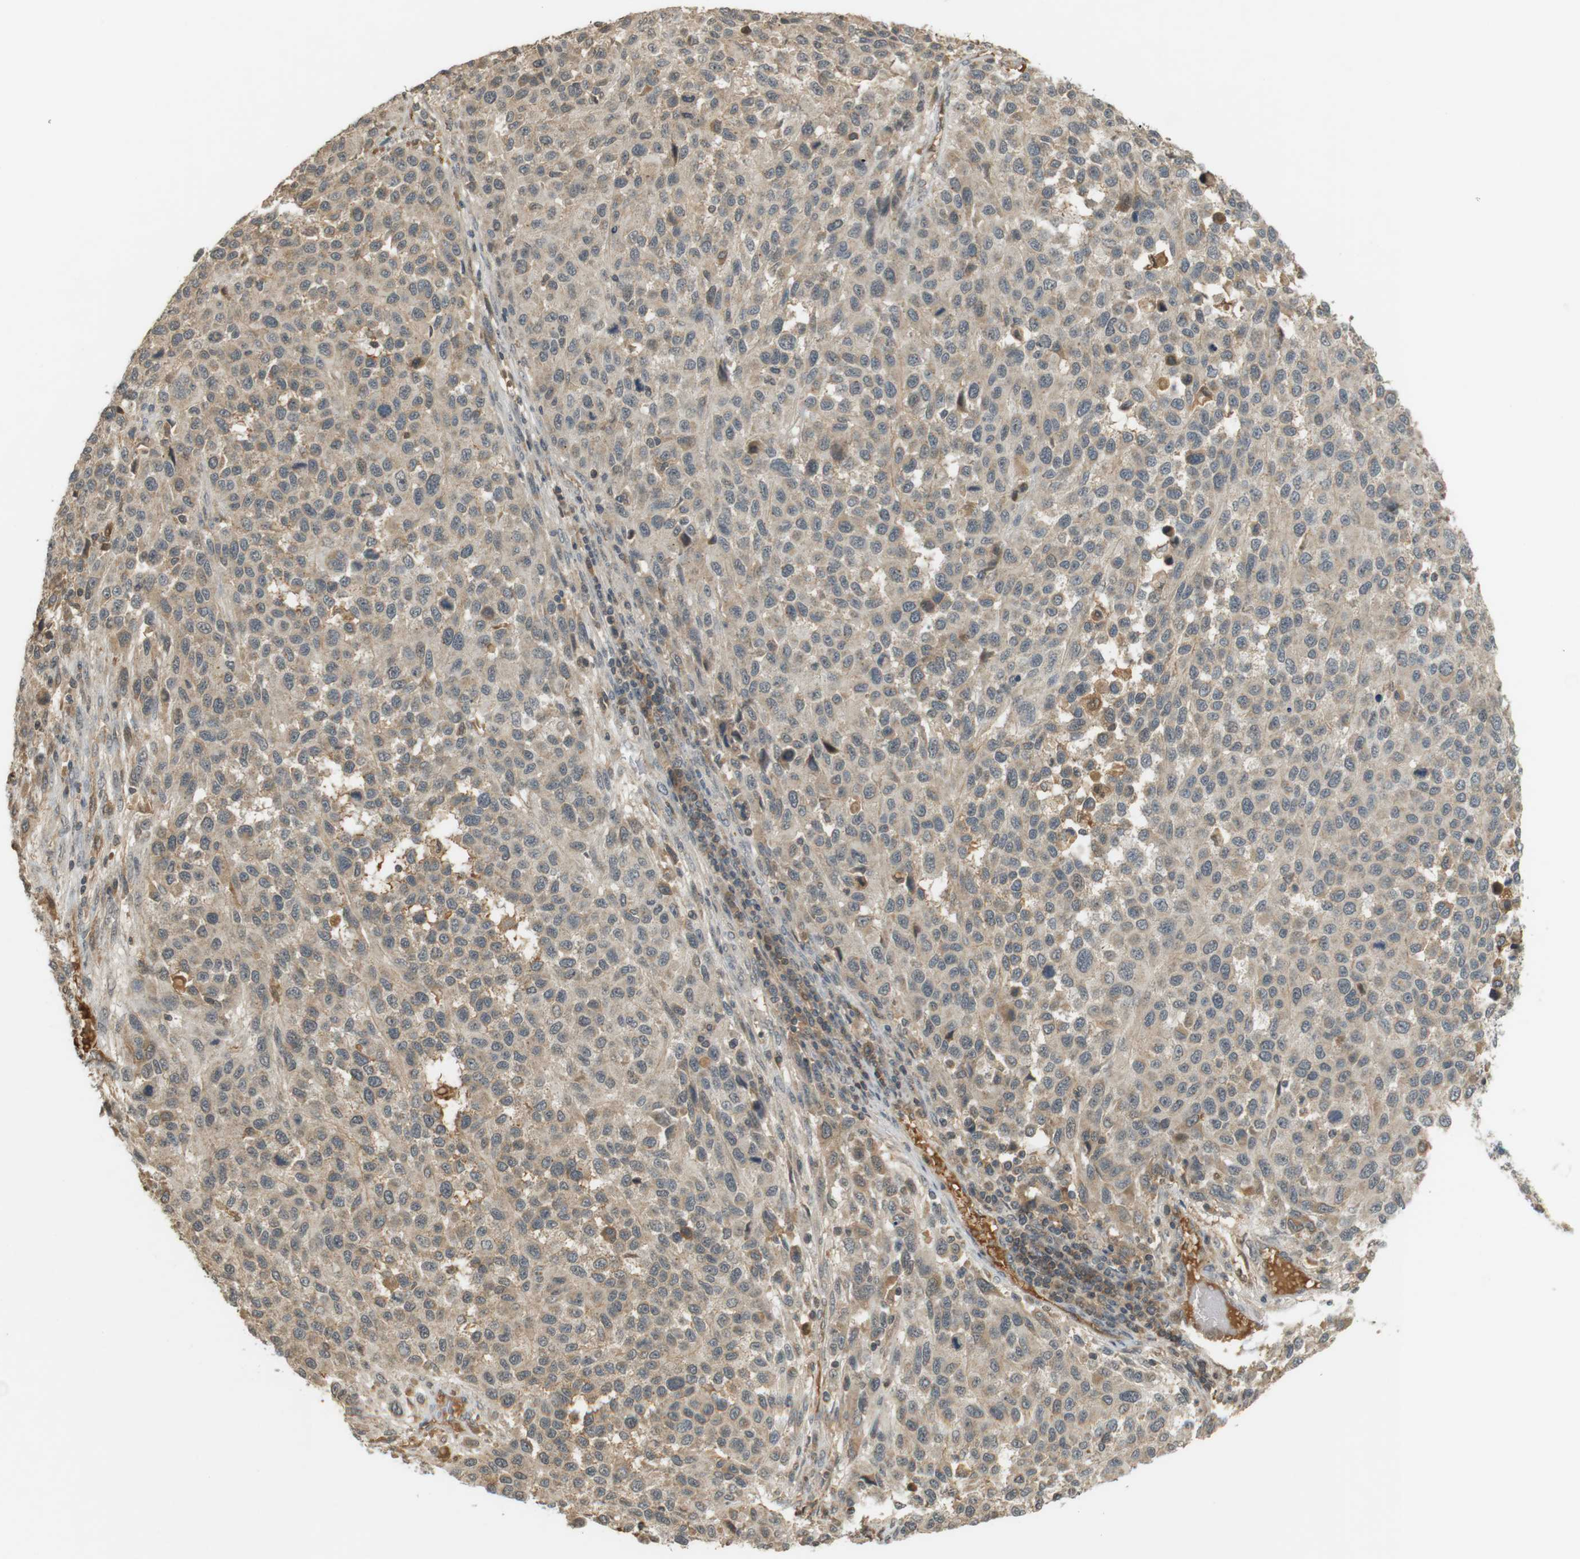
{"staining": {"intensity": "weak", "quantity": ">75%", "location": "cytoplasmic/membranous"}, "tissue": "melanoma", "cell_type": "Tumor cells", "image_type": "cancer", "snomed": [{"axis": "morphology", "description": "Malignant melanoma, Metastatic site"}, {"axis": "topography", "description": "Lymph node"}], "caption": "Weak cytoplasmic/membranous protein expression is appreciated in approximately >75% of tumor cells in malignant melanoma (metastatic site).", "gene": "SRR", "patient": {"sex": "male", "age": 61}}